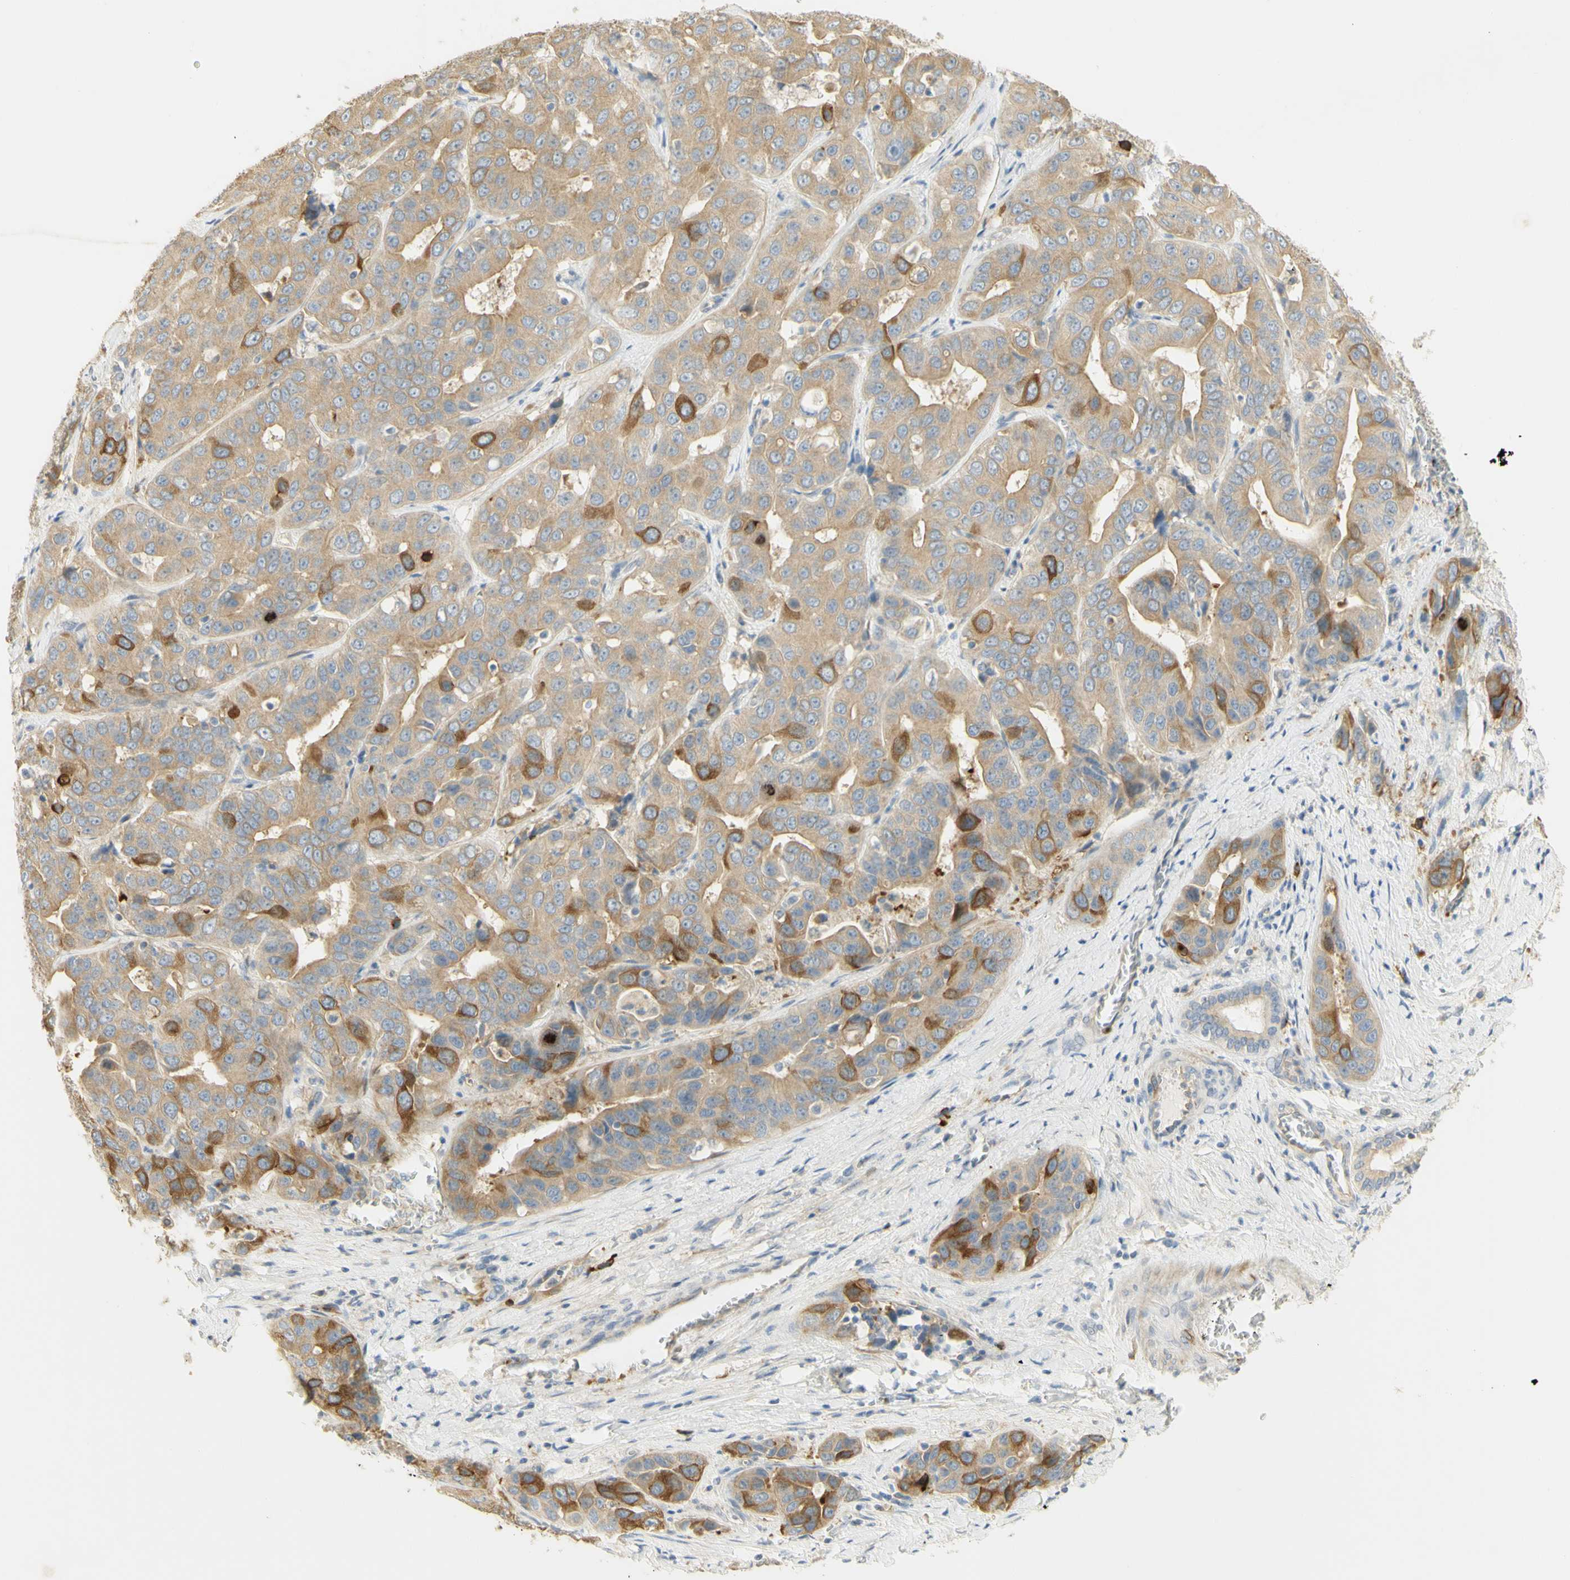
{"staining": {"intensity": "strong", "quantity": "25%-75%", "location": "cytoplasmic/membranous"}, "tissue": "liver cancer", "cell_type": "Tumor cells", "image_type": "cancer", "snomed": [{"axis": "morphology", "description": "Cholangiocarcinoma"}, {"axis": "topography", "description": "Liver"}], "caption": "Immunohistochemical staining of human liver cancer demonstrates strong cytoplasmic/membranous protein staining in about 25%-75% of tumor cells. The protein of interest is shown in brown color, while the nuclei are stained blue.", "gene": "KIF11", "patient": {"sex": "female", "age": 52}}